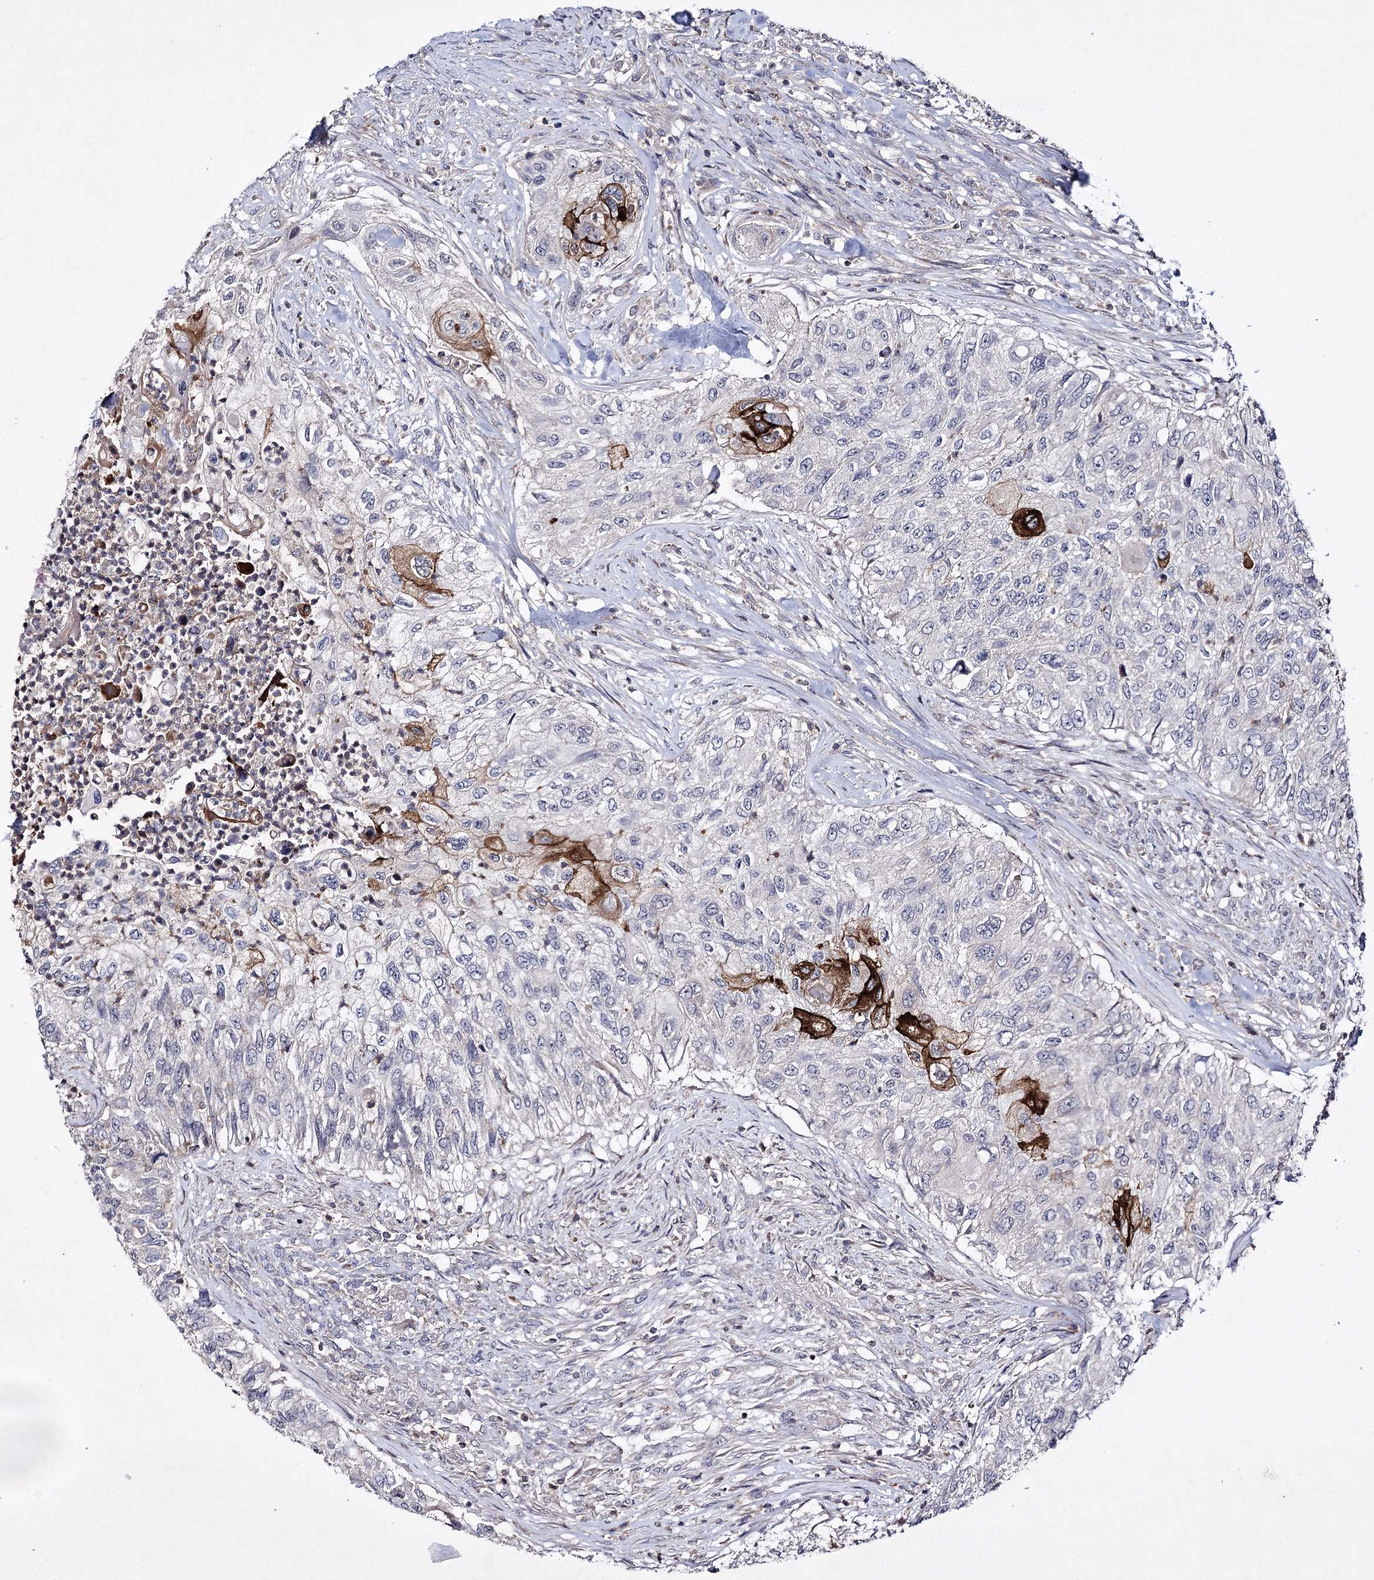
{"staining": {"intensity": "strong", "quantity": "<25%", "location": "cytoplasmic/membranous"}, "tissue": "urothelial cancer", "cell_type": "Tumor cells", "image_type": "cancer", "snomed": [{"axis": "morphology", "description": "Urothelial carcinoma, High grade"}, {"axis": "topography", "description": "Urinary bladder"}], "caption": "Protein analysis of high-grade urothelial carcinoma tissue displays strong cytoplasmic/membranous expression in about <25% of tumor cells.", "gene": "BCR", "patient": {"sex": "female", "age": 60}}